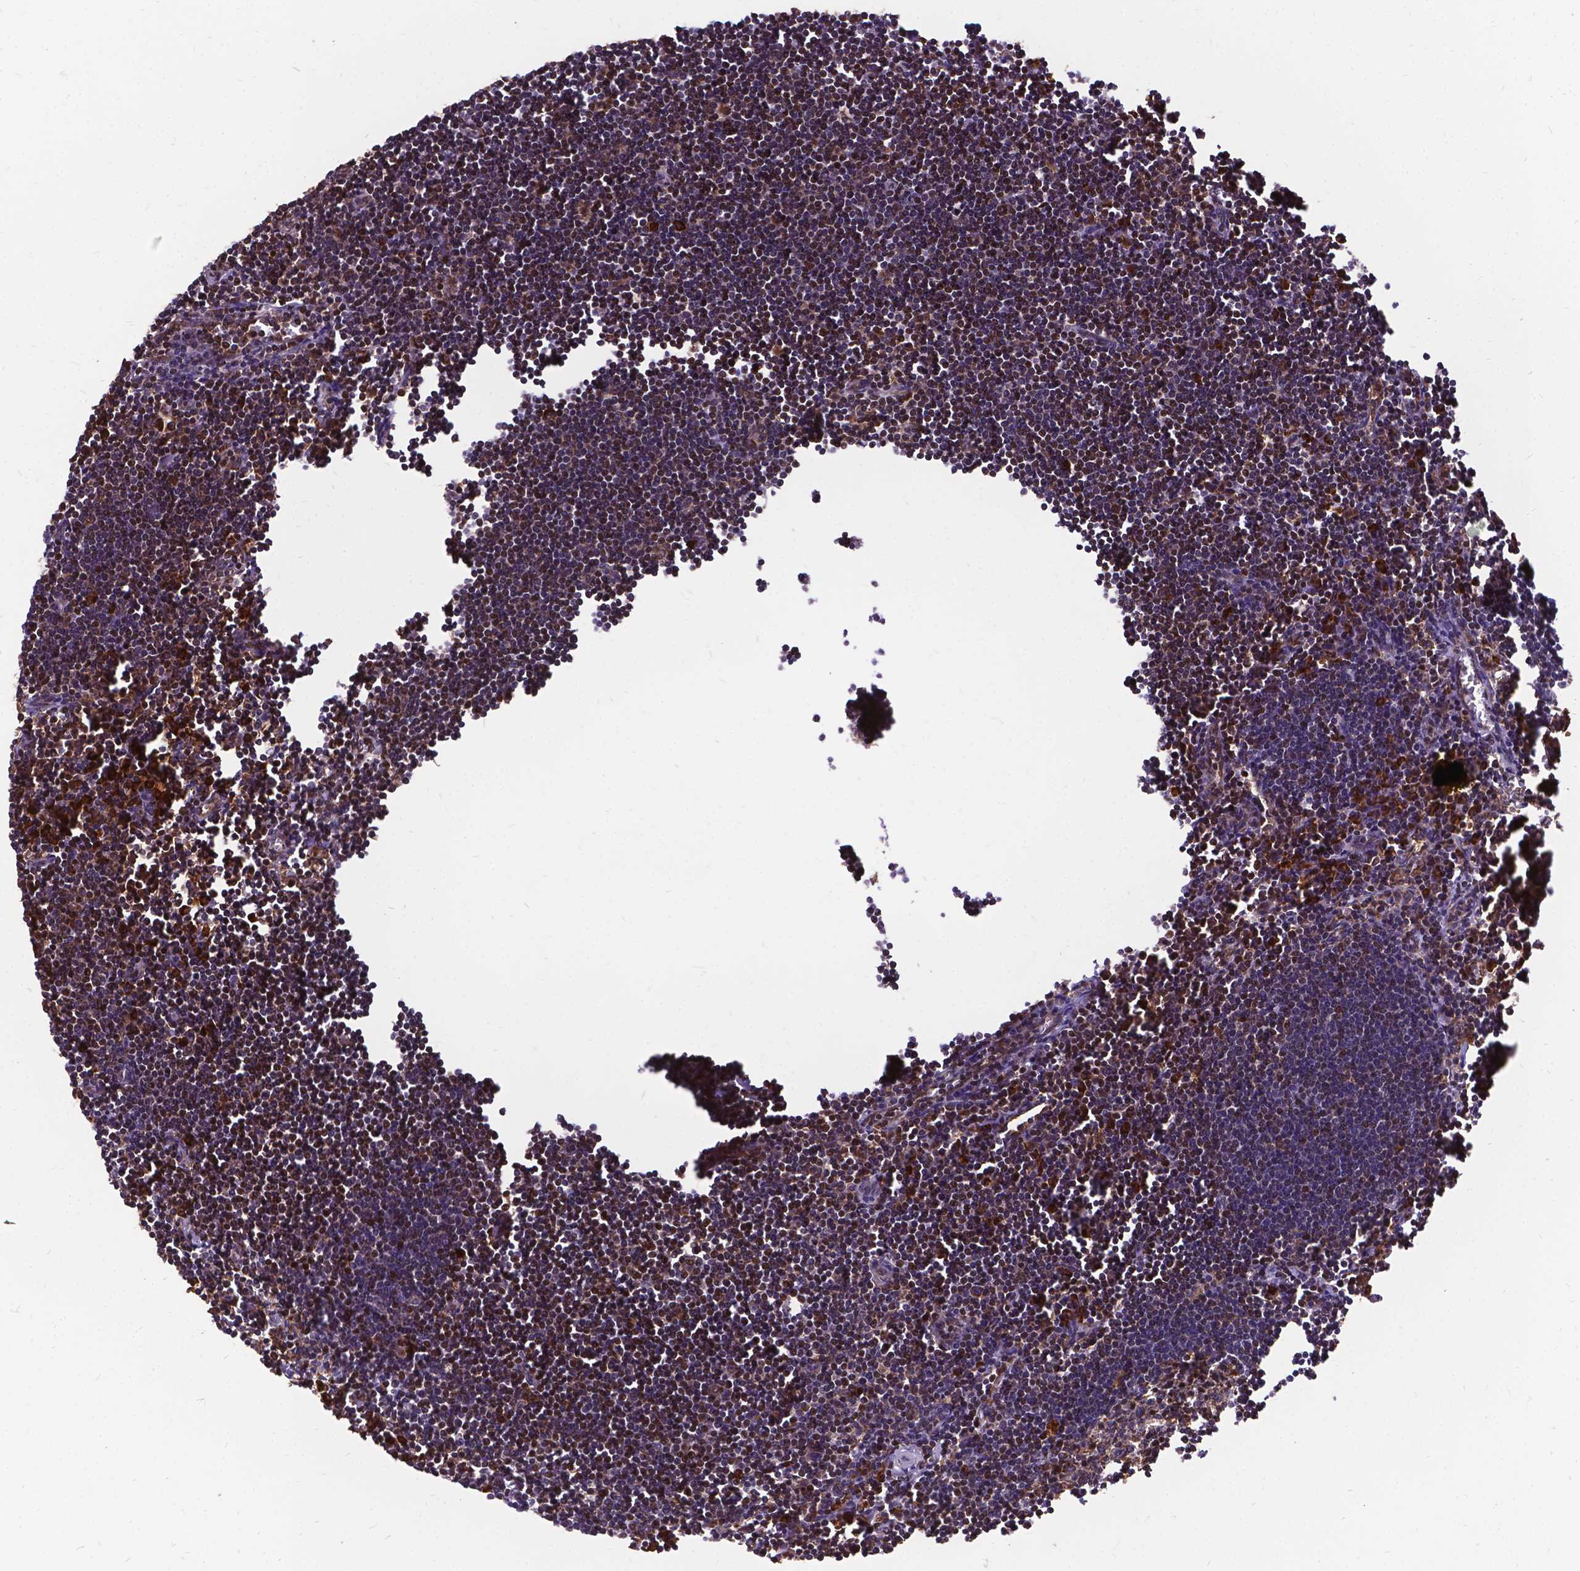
{"staining": {"intensity": "strong", "quantity": "<25%", "location": "cytoplasmic/membranous"}, "tissue": "lymph node", "cell_type": "Germinal center cells", "image_type": "normal", "snomed": [{"axis": "morphology", "description": "Normal tissue, NOS"}, {"axis": "topography", "description": "Lymph node"}], "caption": "Protein analysis of unremarkable lymph node demonstrates strong cytoplasmic/membranous positivity in approximately <25% of germinal center cells. Using DAB (brown) and hematoxylin (blue) stains, captured at high magnification using brightfield microscopy.", "gene": "DENND6A", "patient": {"sex": "male", "age": 55}}